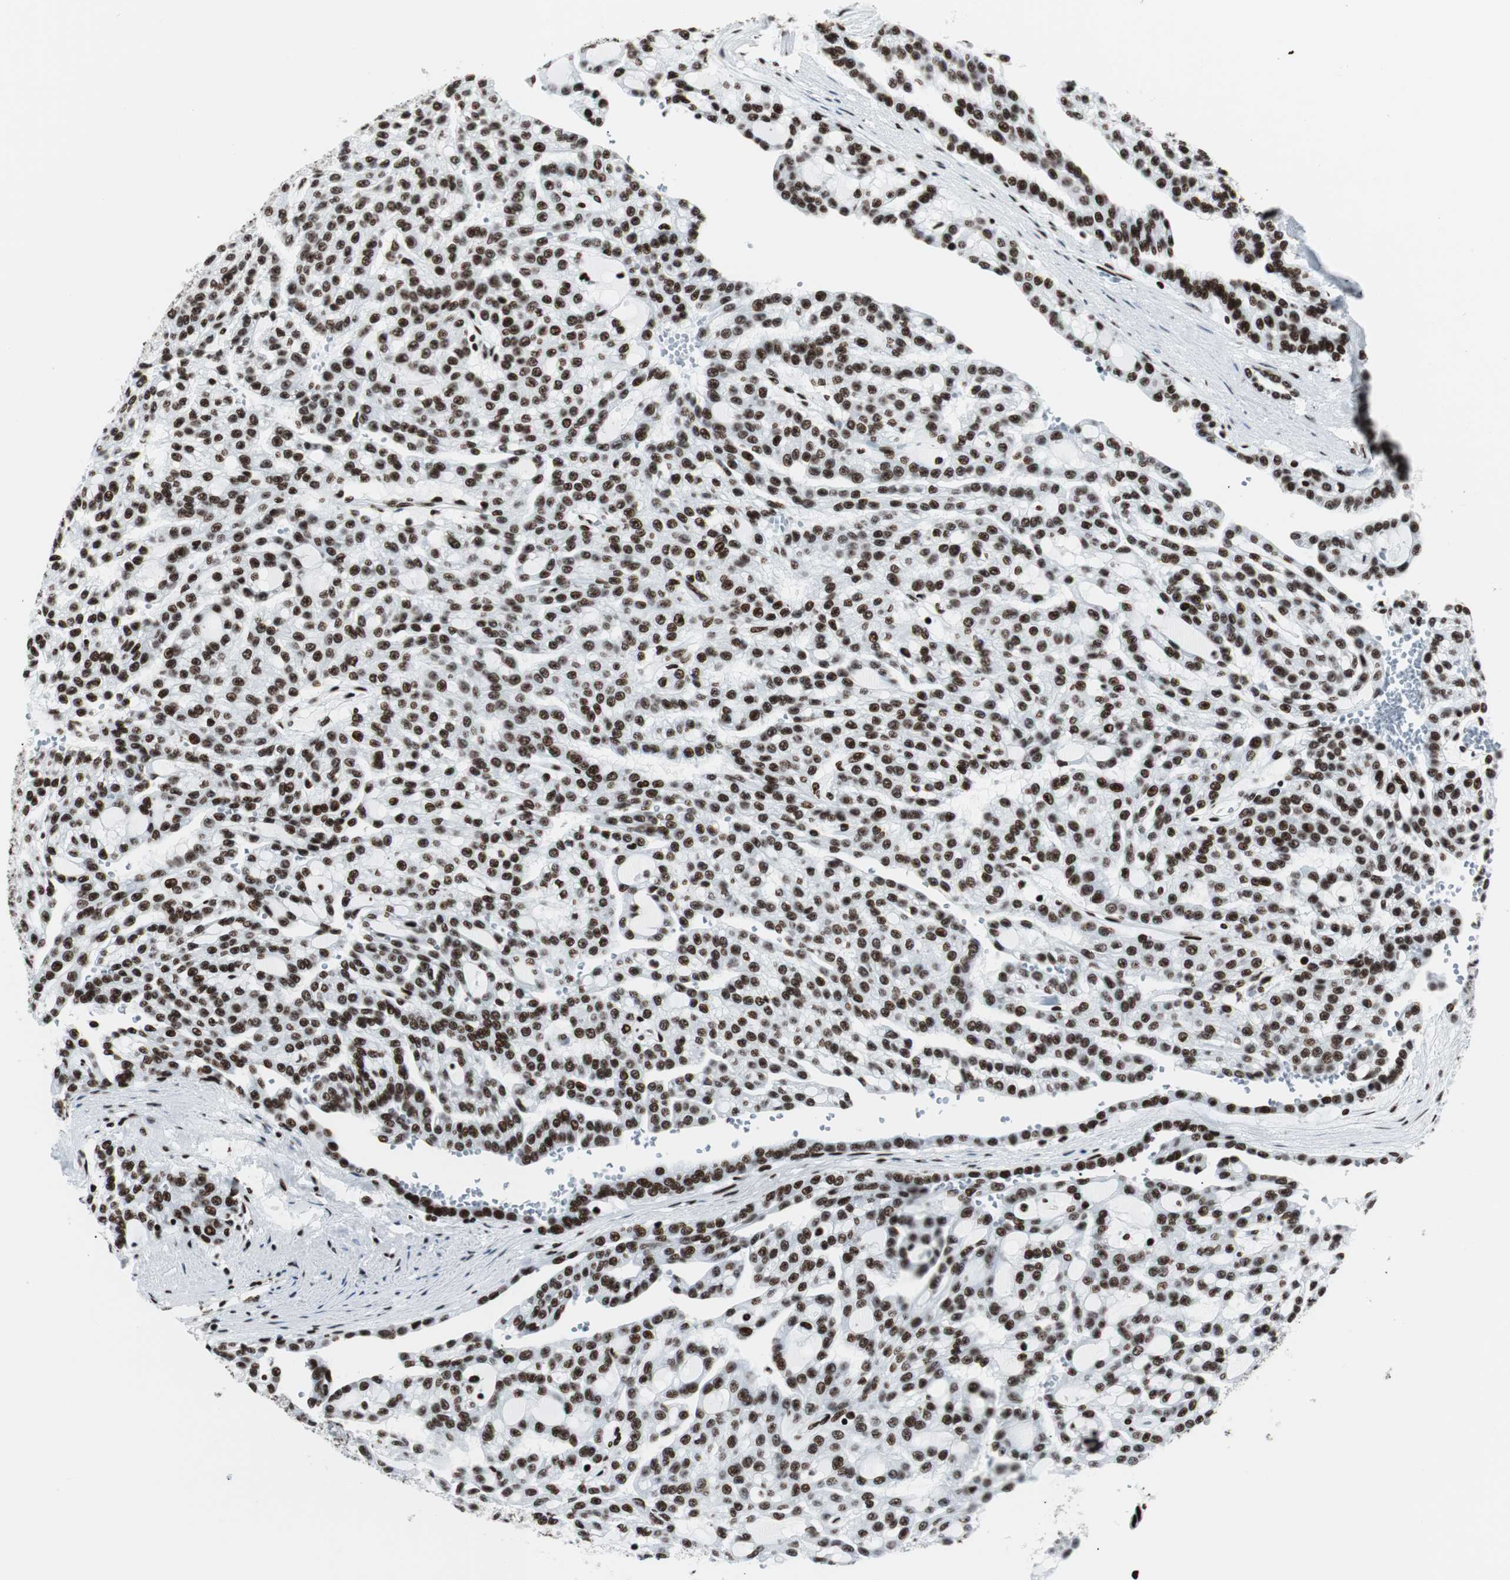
{"staining": {"intensity": "strong", "quantity": ">75%", "location": "nuclear"}, "tissue": "renal cancer", "cell_type": "Tumor cells", "image_type": "cancer", "snomed": [{"axis": "morphology", "description": "Adenocarcinoma, NOS"}, {"axis": "topography", "description": "Kidney"}], "caption": "Protein analysis of renal adenocarcinoma tissue exhibits strong nuclear staining in about >75% of tumor cells.", "gene": "NCL", "patient": {"sex": "male", "age": 63}}